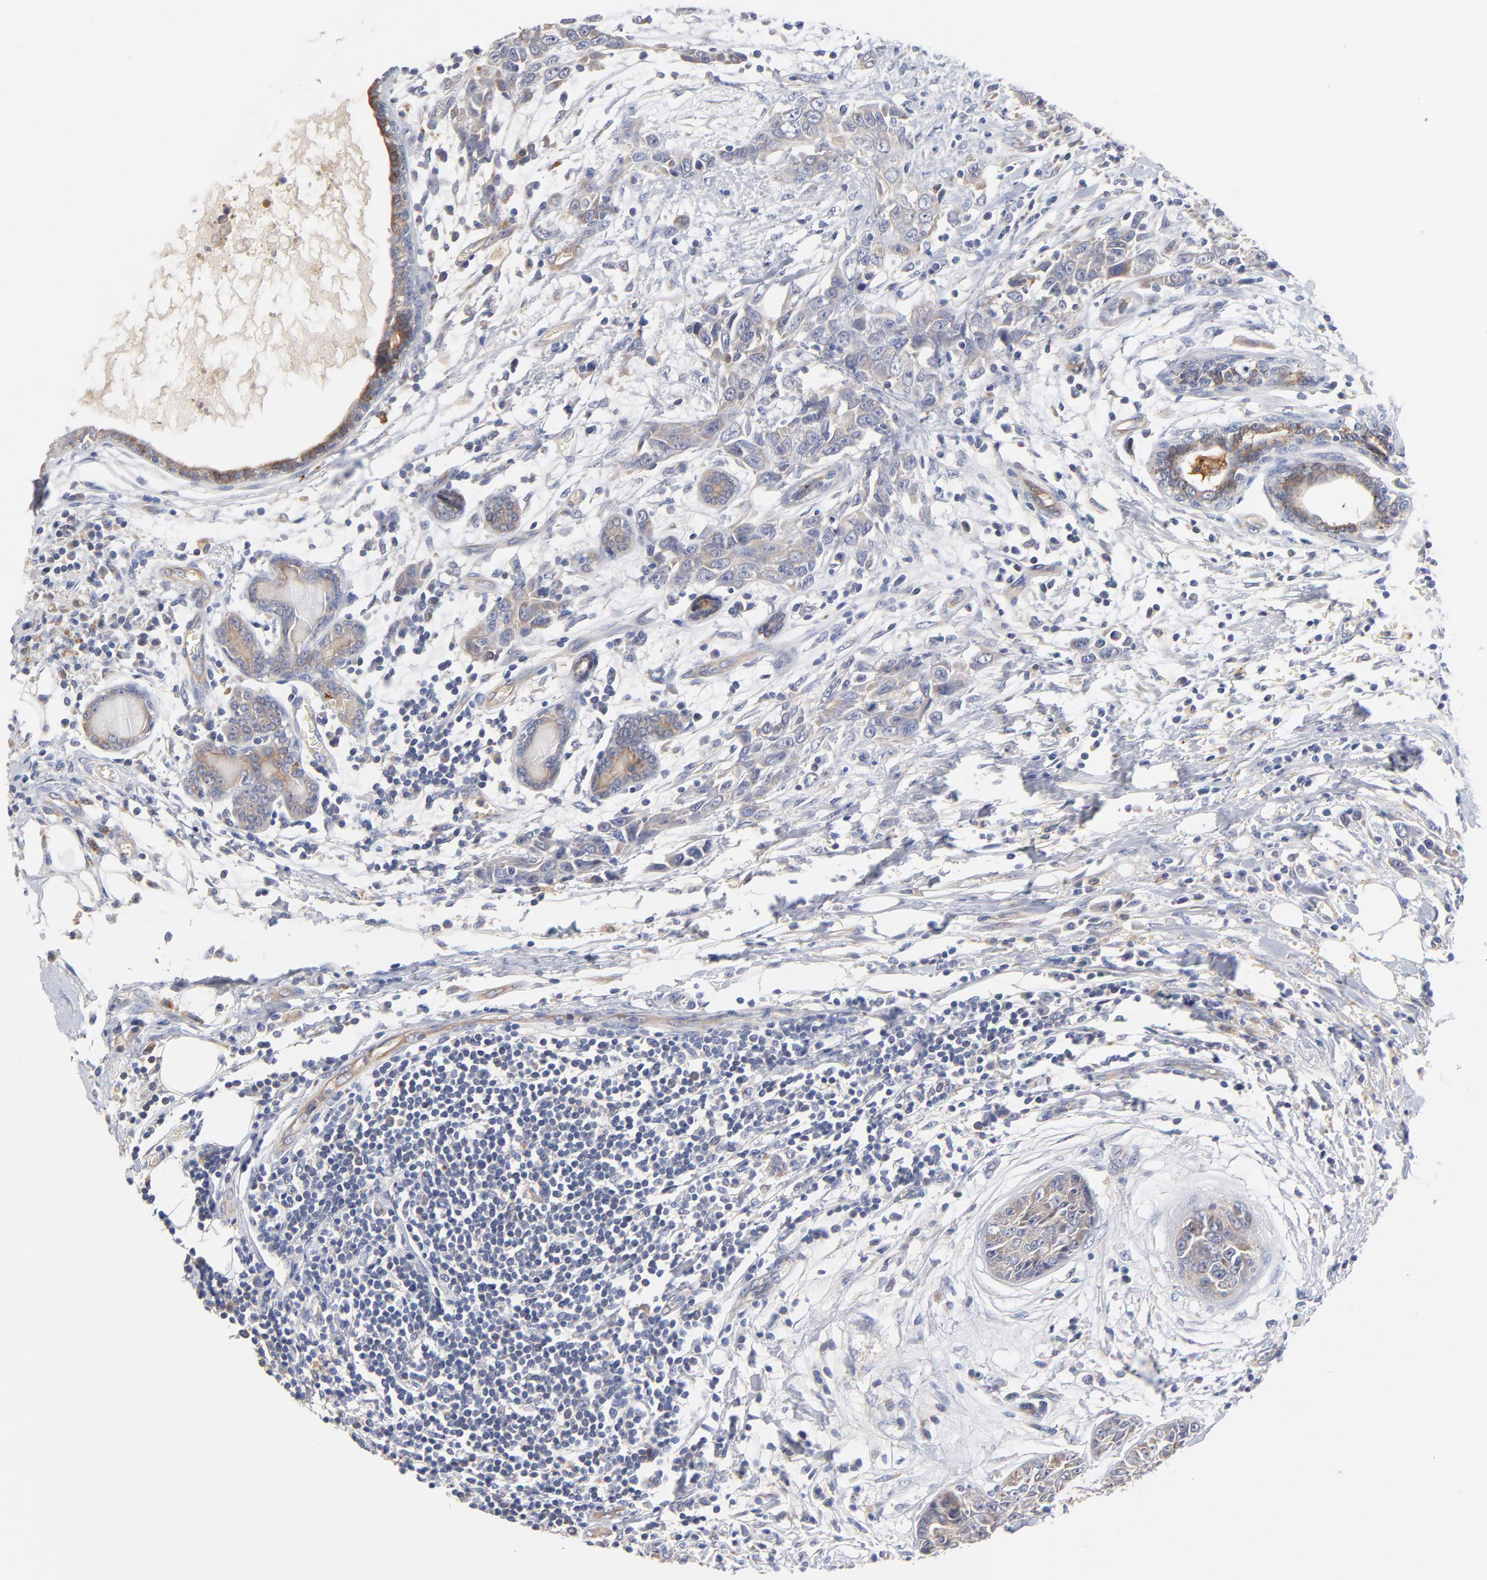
{"staining": {"intensity": "moderate", "quantity": ">75%", "location": "cytoplasmic/membranous"}, "tissue": "breast cancer", "cell_type": "Tumor cells", "image_type": "cancer", "snomed": [{"axis": "morphology", "description": "Duct carcinoma"}, {"axis": "topography", "description": "Breast"}], "caption": "The immunohistochemical stain shows moderate cytoplasmic/membranous expression in tumor cells of breast invasive ductal carcinoma tissue.", "gene": "FBXL2", "patient": {"sex": "female", "age": 50}}